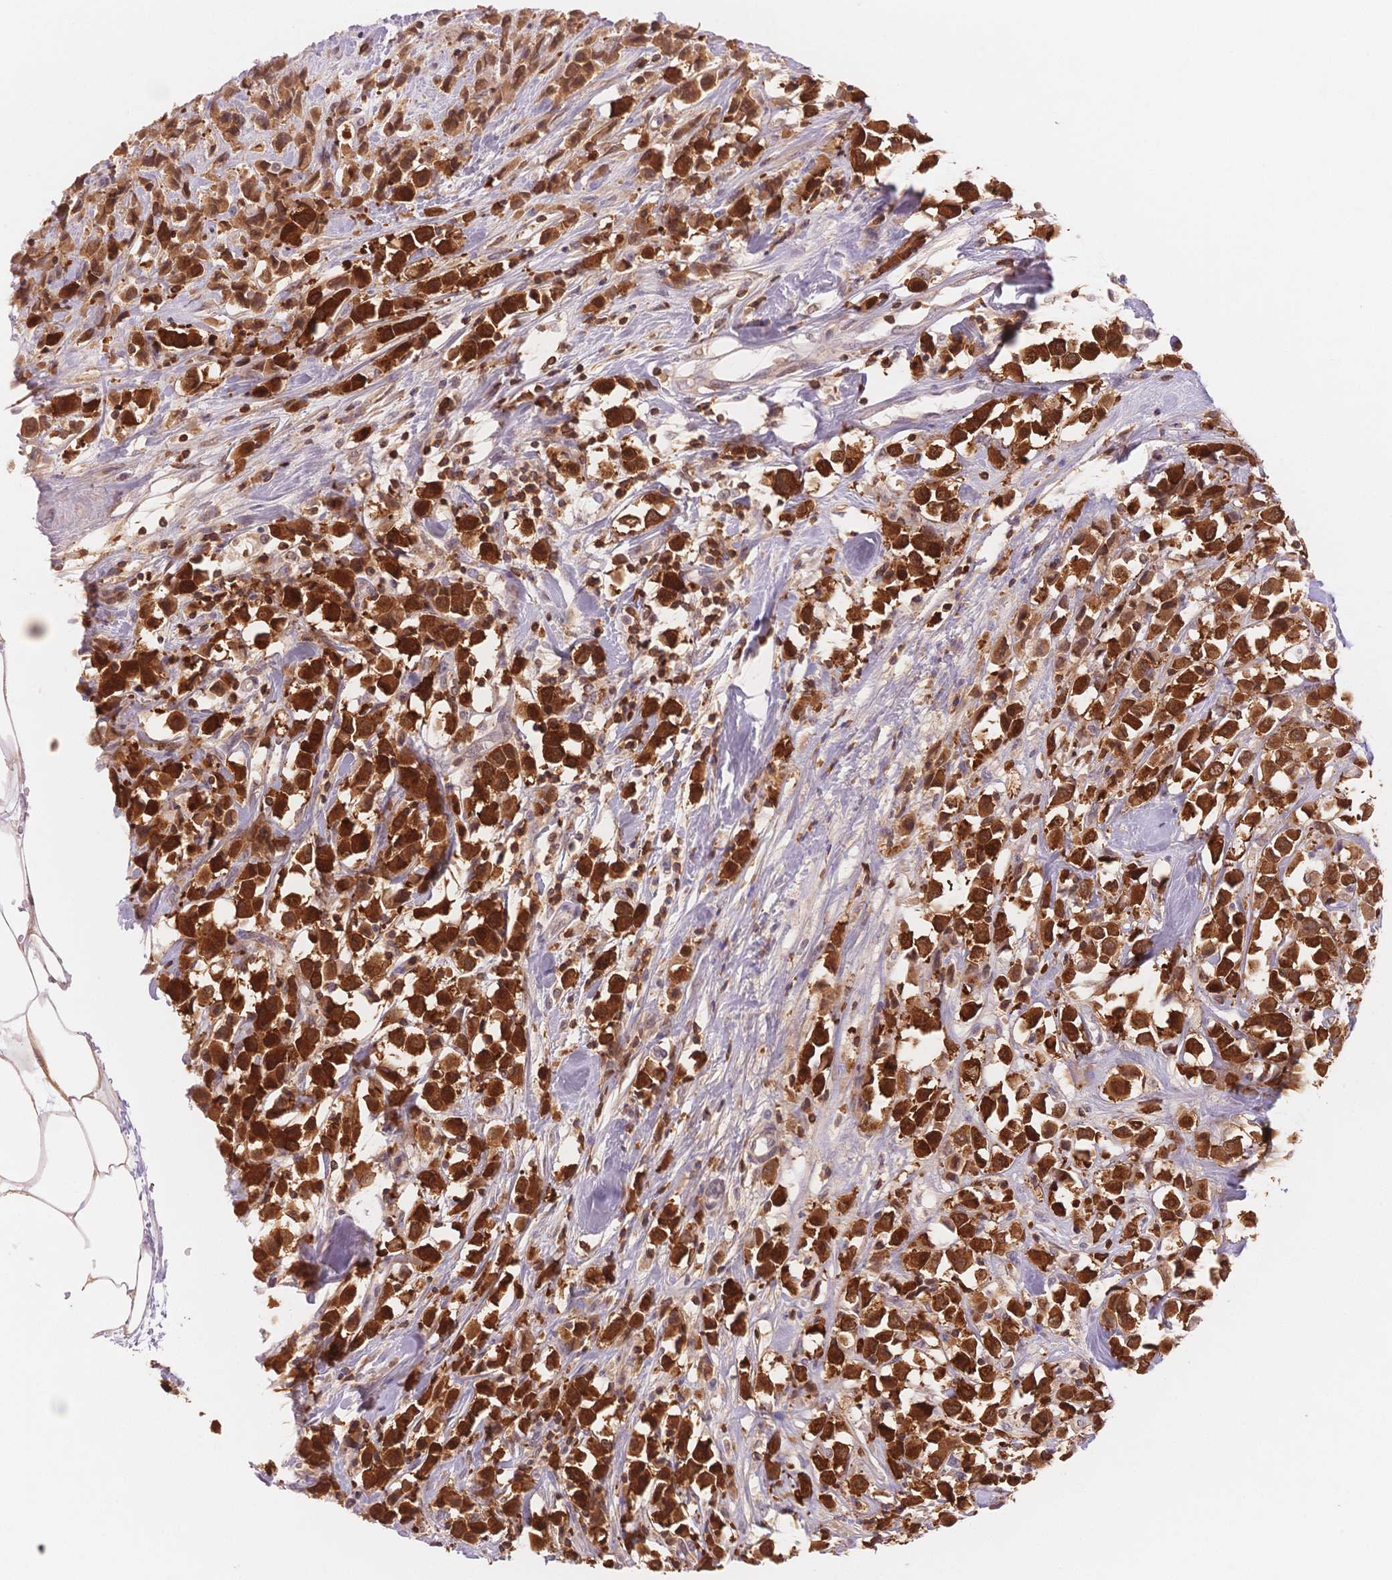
{"staining": {"intensity": "strong", "quantity": ">75%", "location": "cytoplasmic/membranous"}, "tissue": "breast cancer", "cell_type": "Tumor cells", "image_type": "cancer", "snomed": [{"axis": "morphology", "description": "Duct carcinoma"}, {"axis": "topography", "description": "Breast"}], "caption": "Intraductal carcinoma (breast) was stained to show a protein in brown. There is high levels of strong cytoplasmic/membranous staining in approximately >75% of tumor cells. The protein of interest is stained brown, and the nuclei are stained in blue (DAB IHC with brightfield microscopy, high magnification).", "gene": "STK39", "patient": {"sex": "female", "age": 61}}